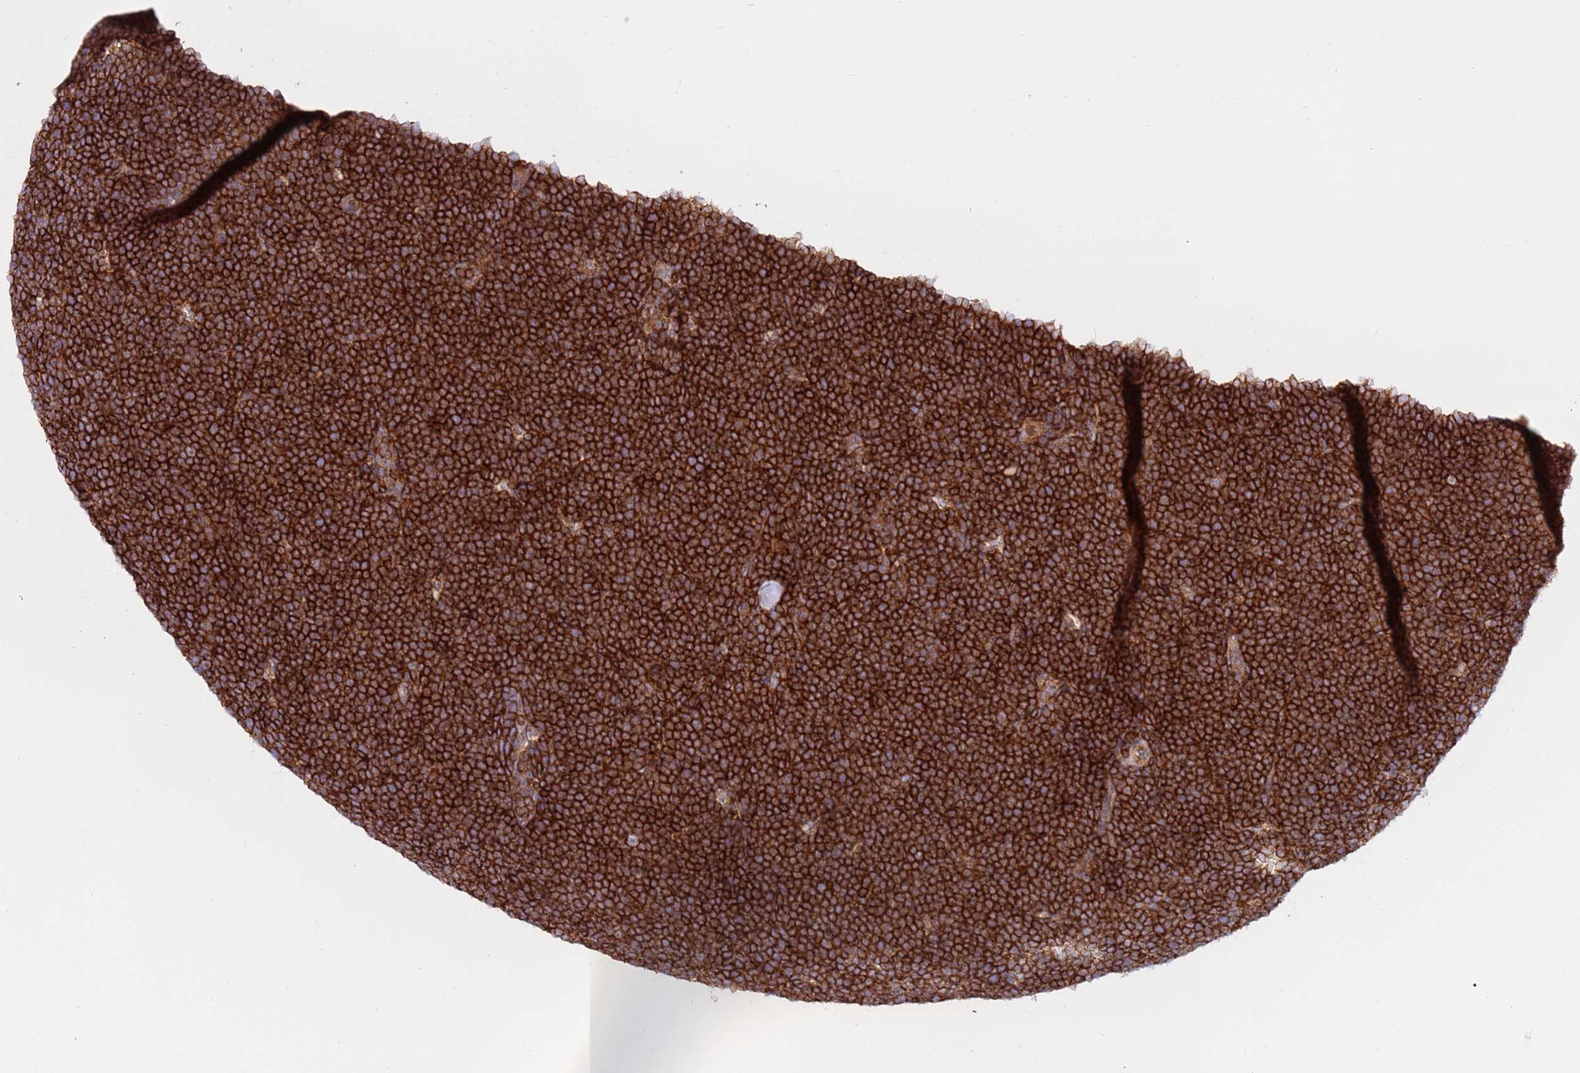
{"staining": {"intensity": "strong", "quantity": ">75%", "location": "cytoplasmic/membranous"}, "tissue": "lymphoma", "cell_type": "Tumor cells", "image_type": "cancer", "snomed": [{"axis": "morphology", "description": "Malignant lymphoma, non-Hodgkin's type, High grade"}, {"axis": "topography", "description": "Lymph node"}], "caption": "Strong cytoplasmic/membranous protein positivity is identified in approximately >75% of tumor cells in malignant lymphoma, non-Hodgkin's type (high-grade).", "gene": "DDX19B", "patient": {"sex": "male", "age": 13}}